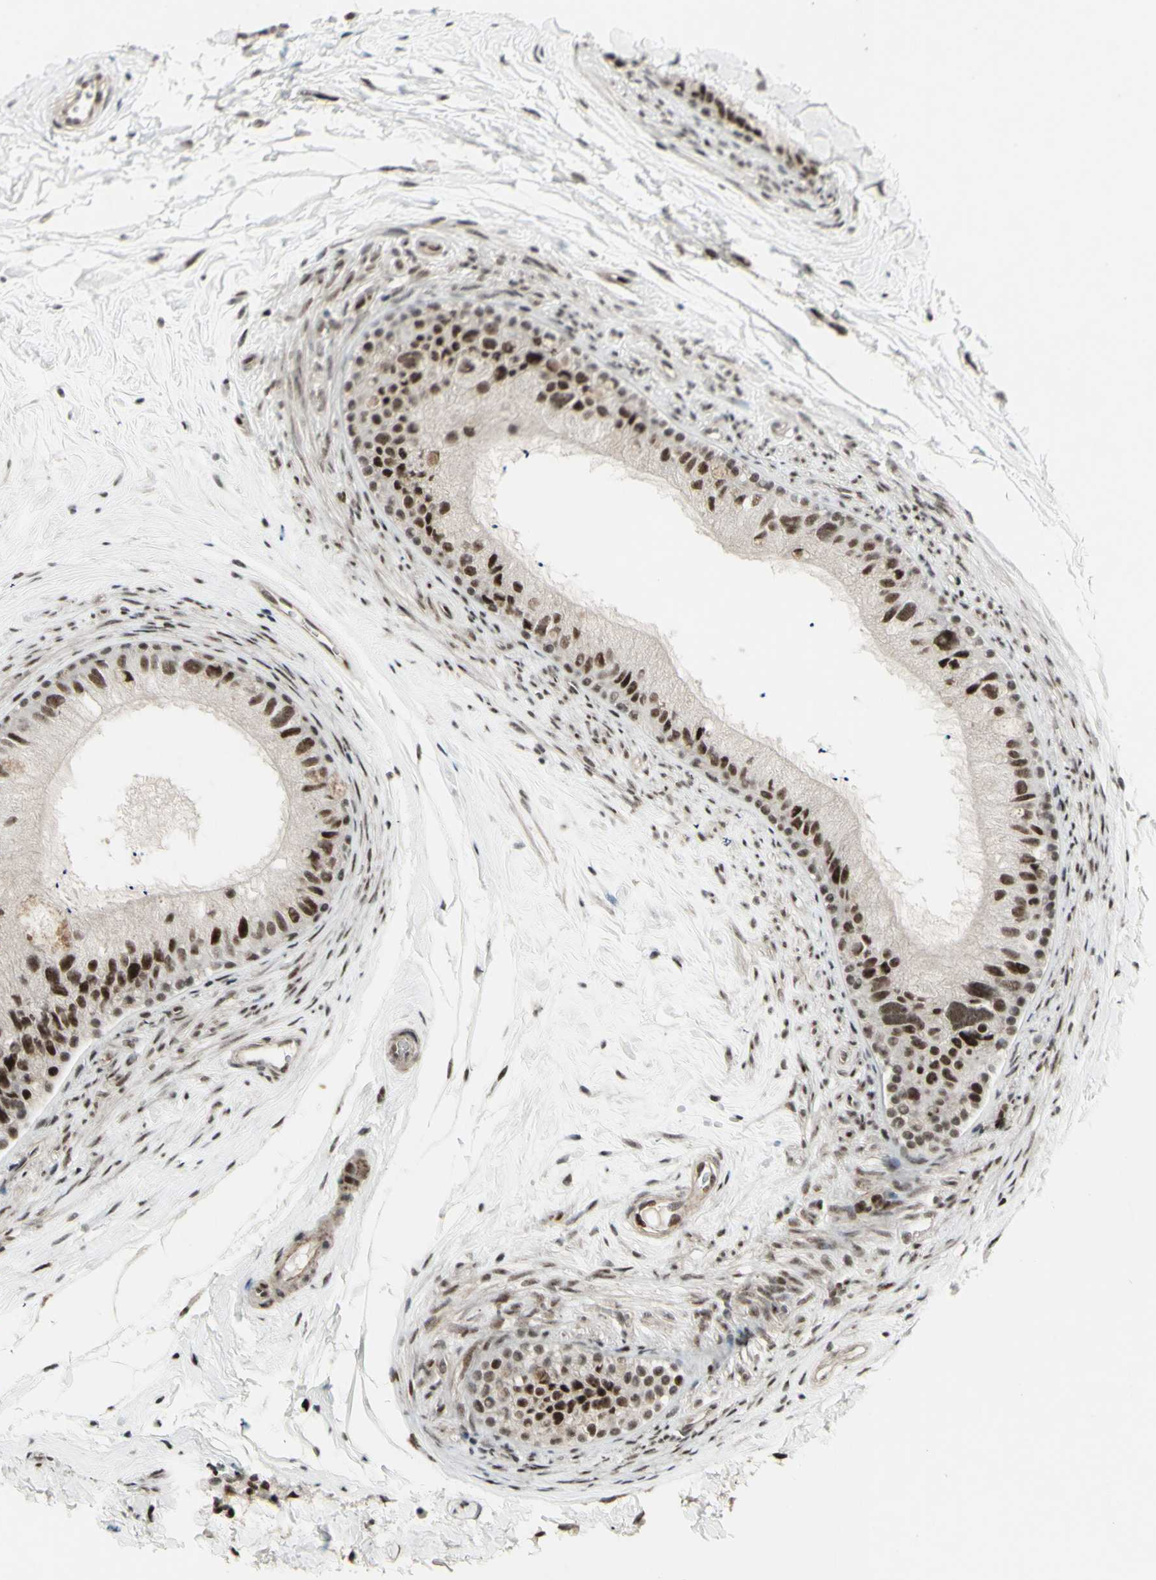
{"staining": {"intensity": "moderate", "quantity": ">75%", "location": "nuclear"}, "tissue": "epididymis", "cell_type": "Glandular cells", "image_type": "normal", "snomed": [{"axis": "morphology", "description": "Normal tissue, NOS"}, {"axis": "topography", "description": "Epididymis"}], "caption": "Immunohistochemistry of normal epididymis demonstrates medium levels of moderate nuclear expression in approximately >75% of glandular cells.", "gene": "SUPT6H", "patient": {"sex": "male", "age": 56}}